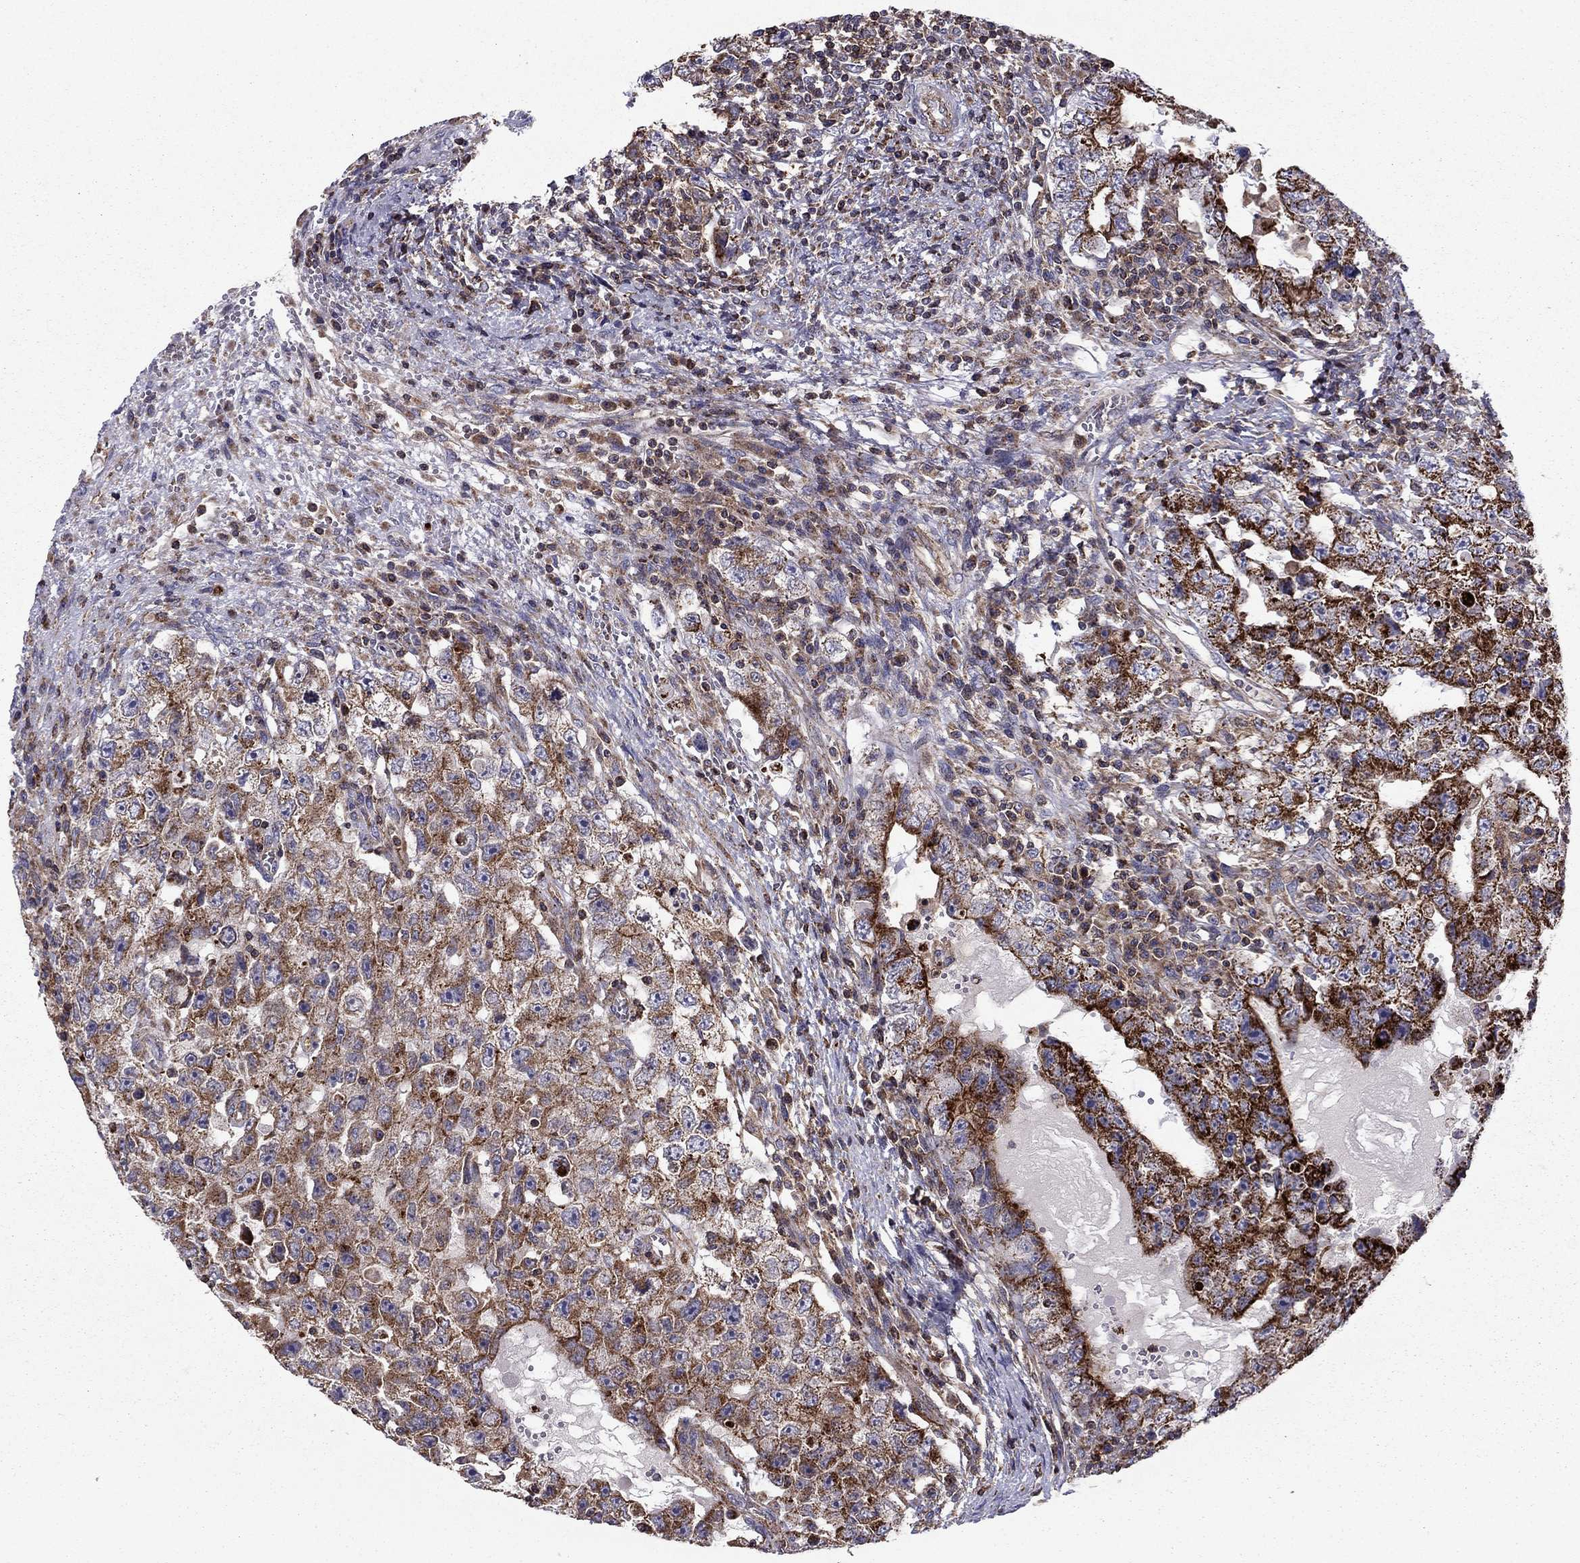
{"staining": {"intensity": "strong", "quantity": "<25%", "location": "cytoplasmic/membranous"}, "tissue": "testis cancer", "cell_type": "Tumor cells", "image_type": "cancer", "snomed": [{"axis": "morphology", "description": "Carcinoma, Embryonal, NOS"}, {"axis": "topography", "description": "Testis"}], "caption": "DAB (3,3'-diaminobenzidine) immunohistochemical staining of human testis cancer (embryonal carcinoma) reveals strong cytoplasmic/membranous protein staining in about <25% of tumor cells.", "gene": "ALG6", "patient": {"sex": "male", "age": 26}}